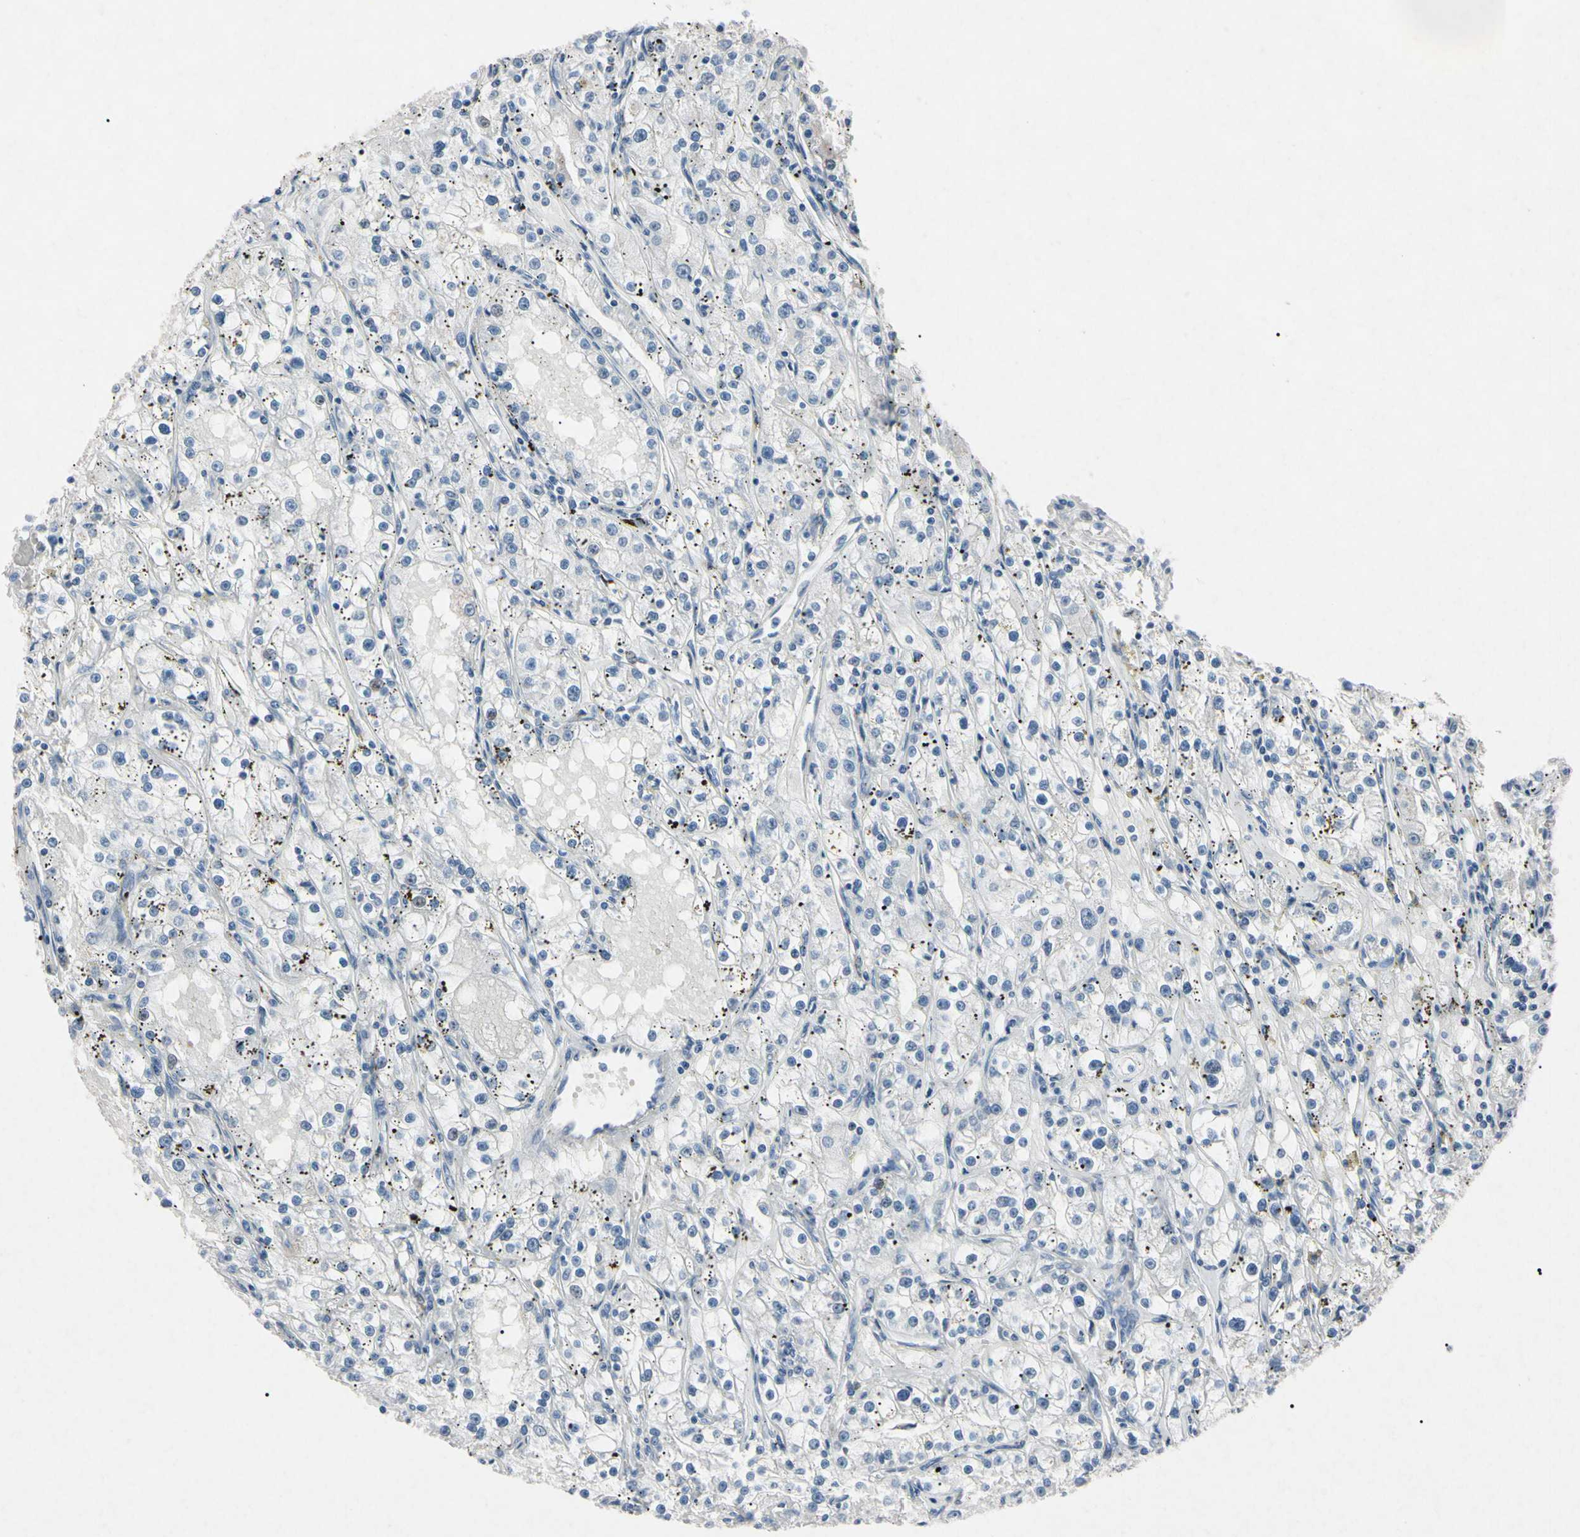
{"staining": {"intensity": "negative", "quantity": "none", "location": "none"}, "tissue": "renal cancer", "cell_type": "Tumor cells", "image_type": "cancer", "snomed": [{"axis": "morphology", "description": "Adenocarcinoma, NOS"}, {"axis": "topography", "description": "Kidney"}], "caption": "A histopathology image of human renal cancer (adenocarcinoma) is negative for staining in tumor cells.", "gene": "ELN", "patient": {"sex": "male", "age": 56}}